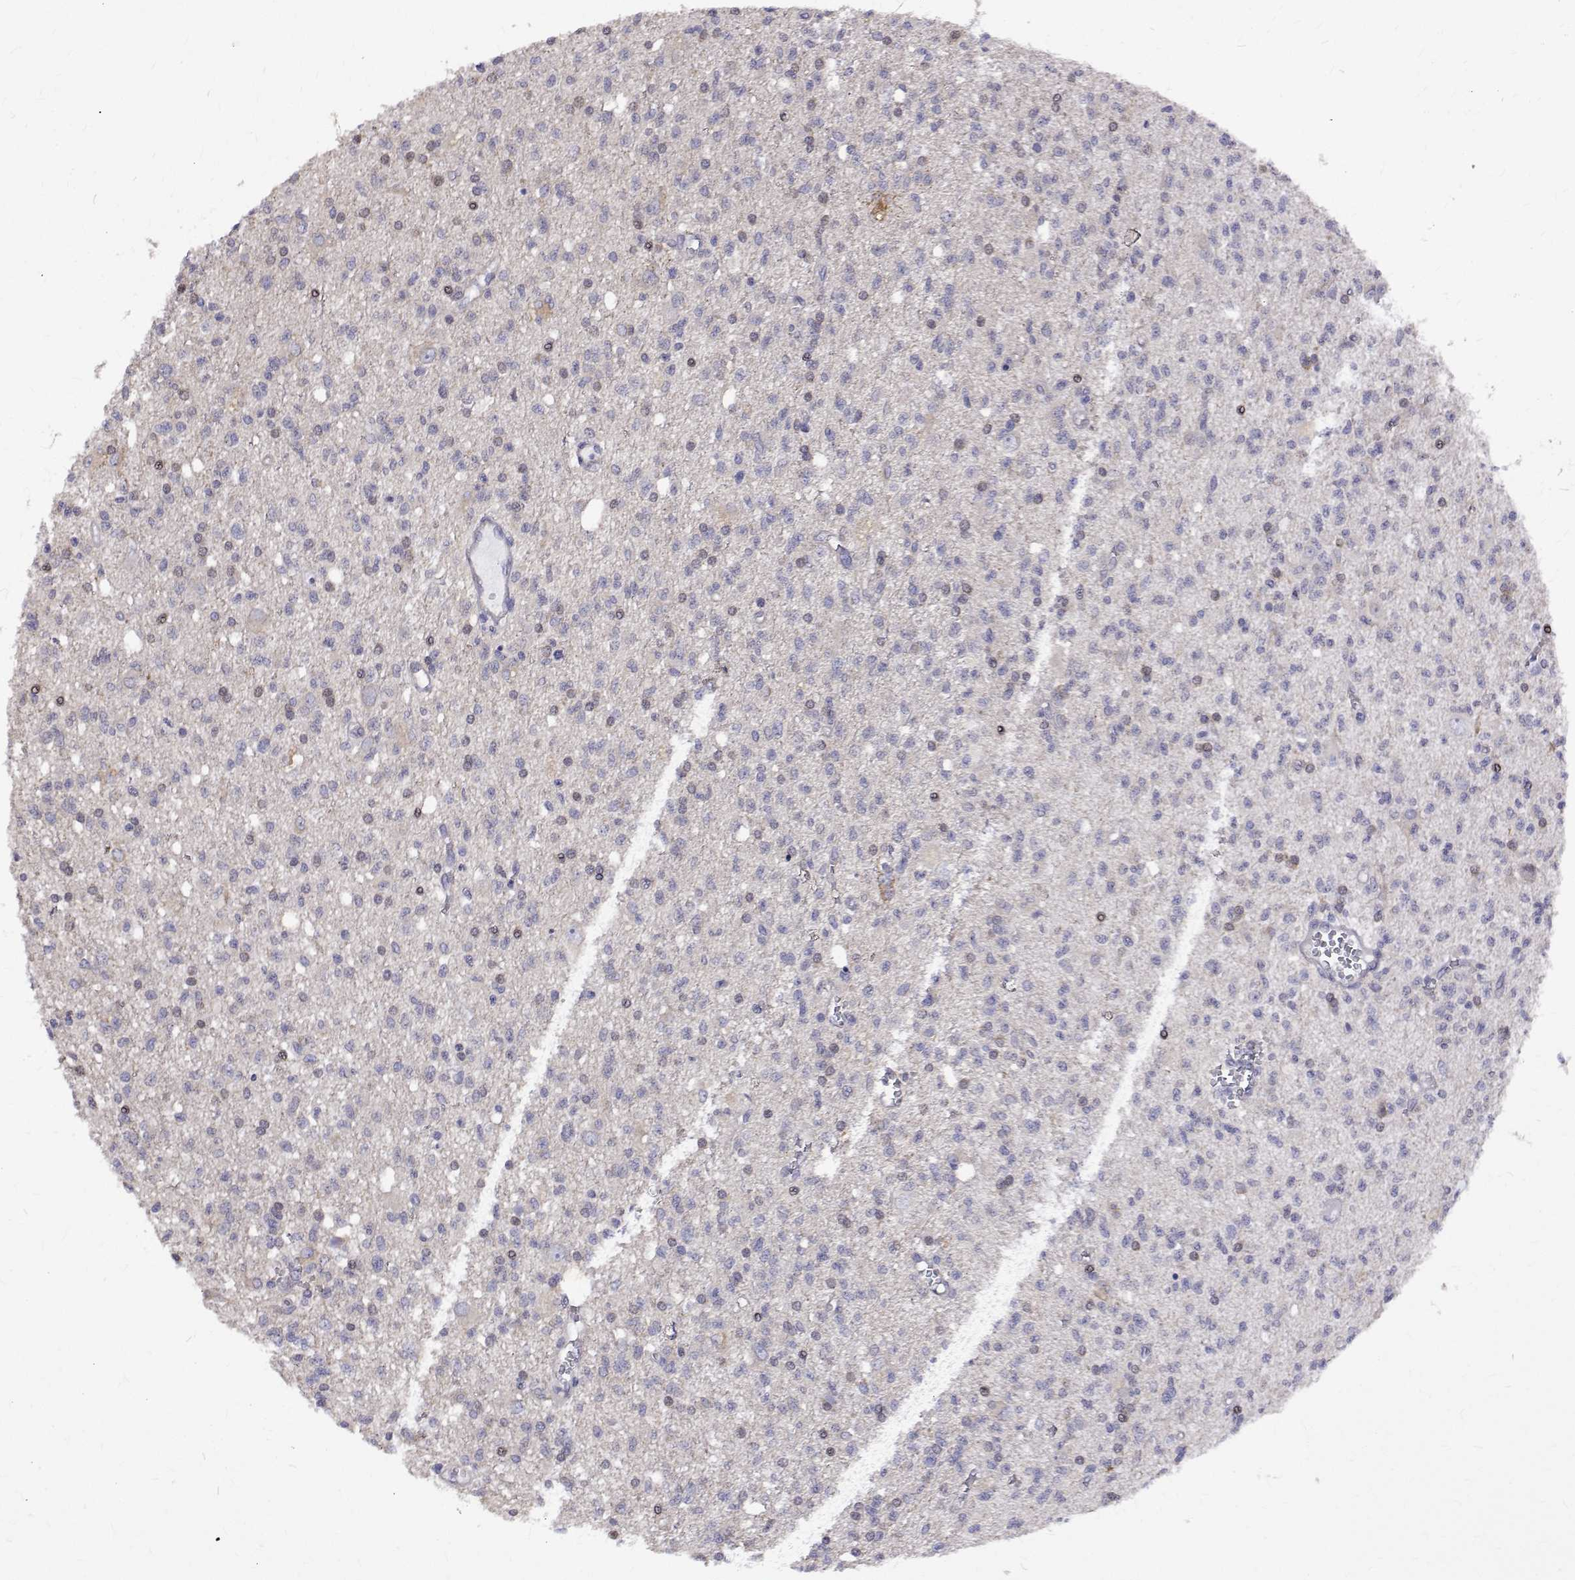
{"staining": {"intensity": "negative", "quantity": "none", "location": "none"}, "tissue": "glioma", "cell_type": "Tumor cells", "image_type": "cancer", "snomed": [{"axis": "morphology", "description": "Glioma, malignant, Low grade"}, {"axis": "topography", "description": "Brain"}], "caption": "Histopathology image shows no protein positivity in tumor cells of glioma tissue.", "gene": "PADI1", "patient": {"sex": "male", "age": 64}}